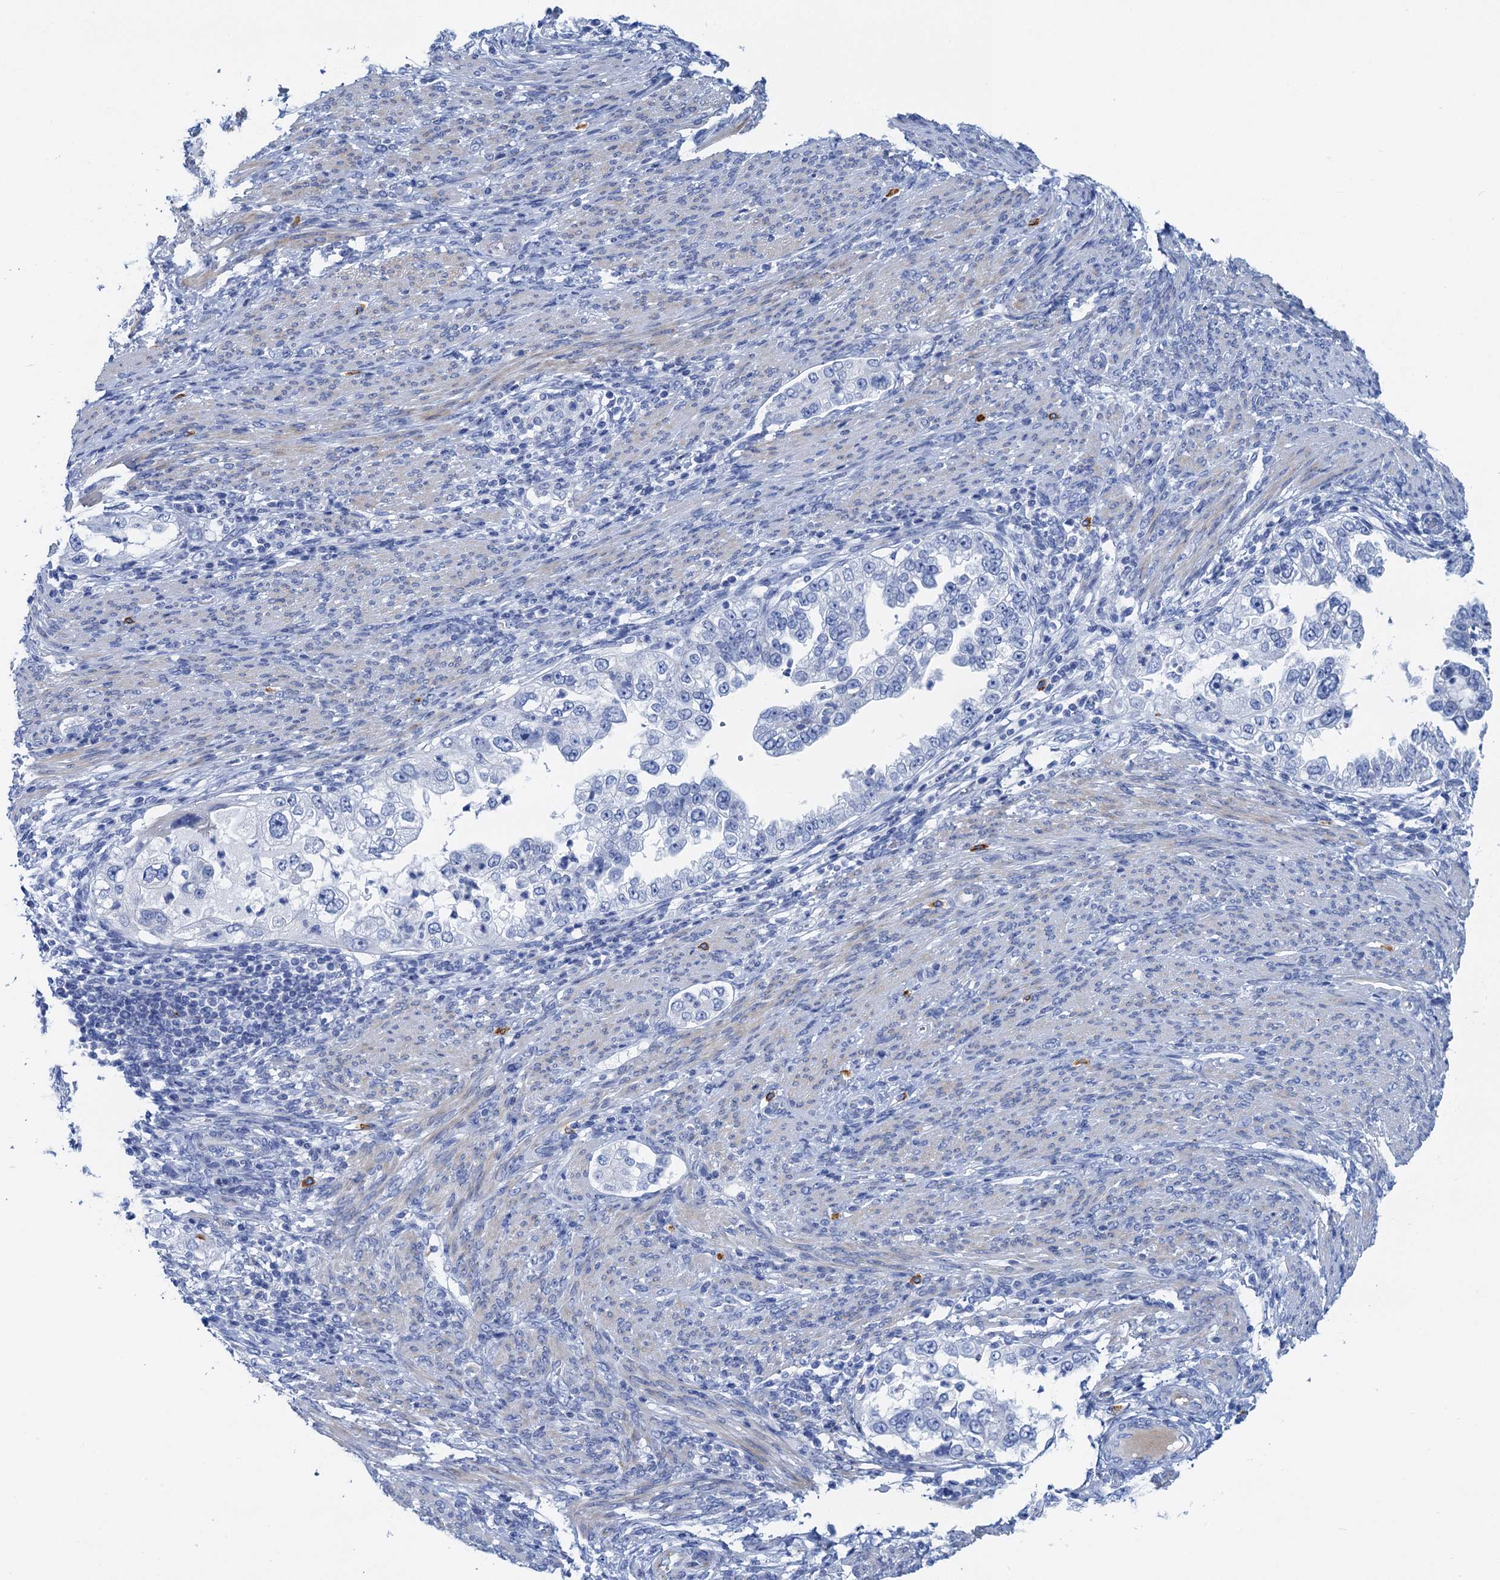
{"staining": {"intensity": "negative", "quantity": "none", "location": "none"}, "tissue": "endometrial cancer", "cell_type": "Tumor cells", "image_type": "cancer", "snomed": [{"axis": "morphology", "description": "Adenocarcinoma, NOS"}, {"axis": "topography", "description": "Endometrium"}], "caption": "Immunohistochemistry (IHC) image of neoplastic tissue: human endometrial cancer stained with DAB (3,3'-diaminobenzidine) reveals no significant protein positivity in tumor cells. (DAB IHC visualized using brightfield microscopy, high magnification).", "gene": "NLRP10", "patient": {"sex": "female", "age": 85}}